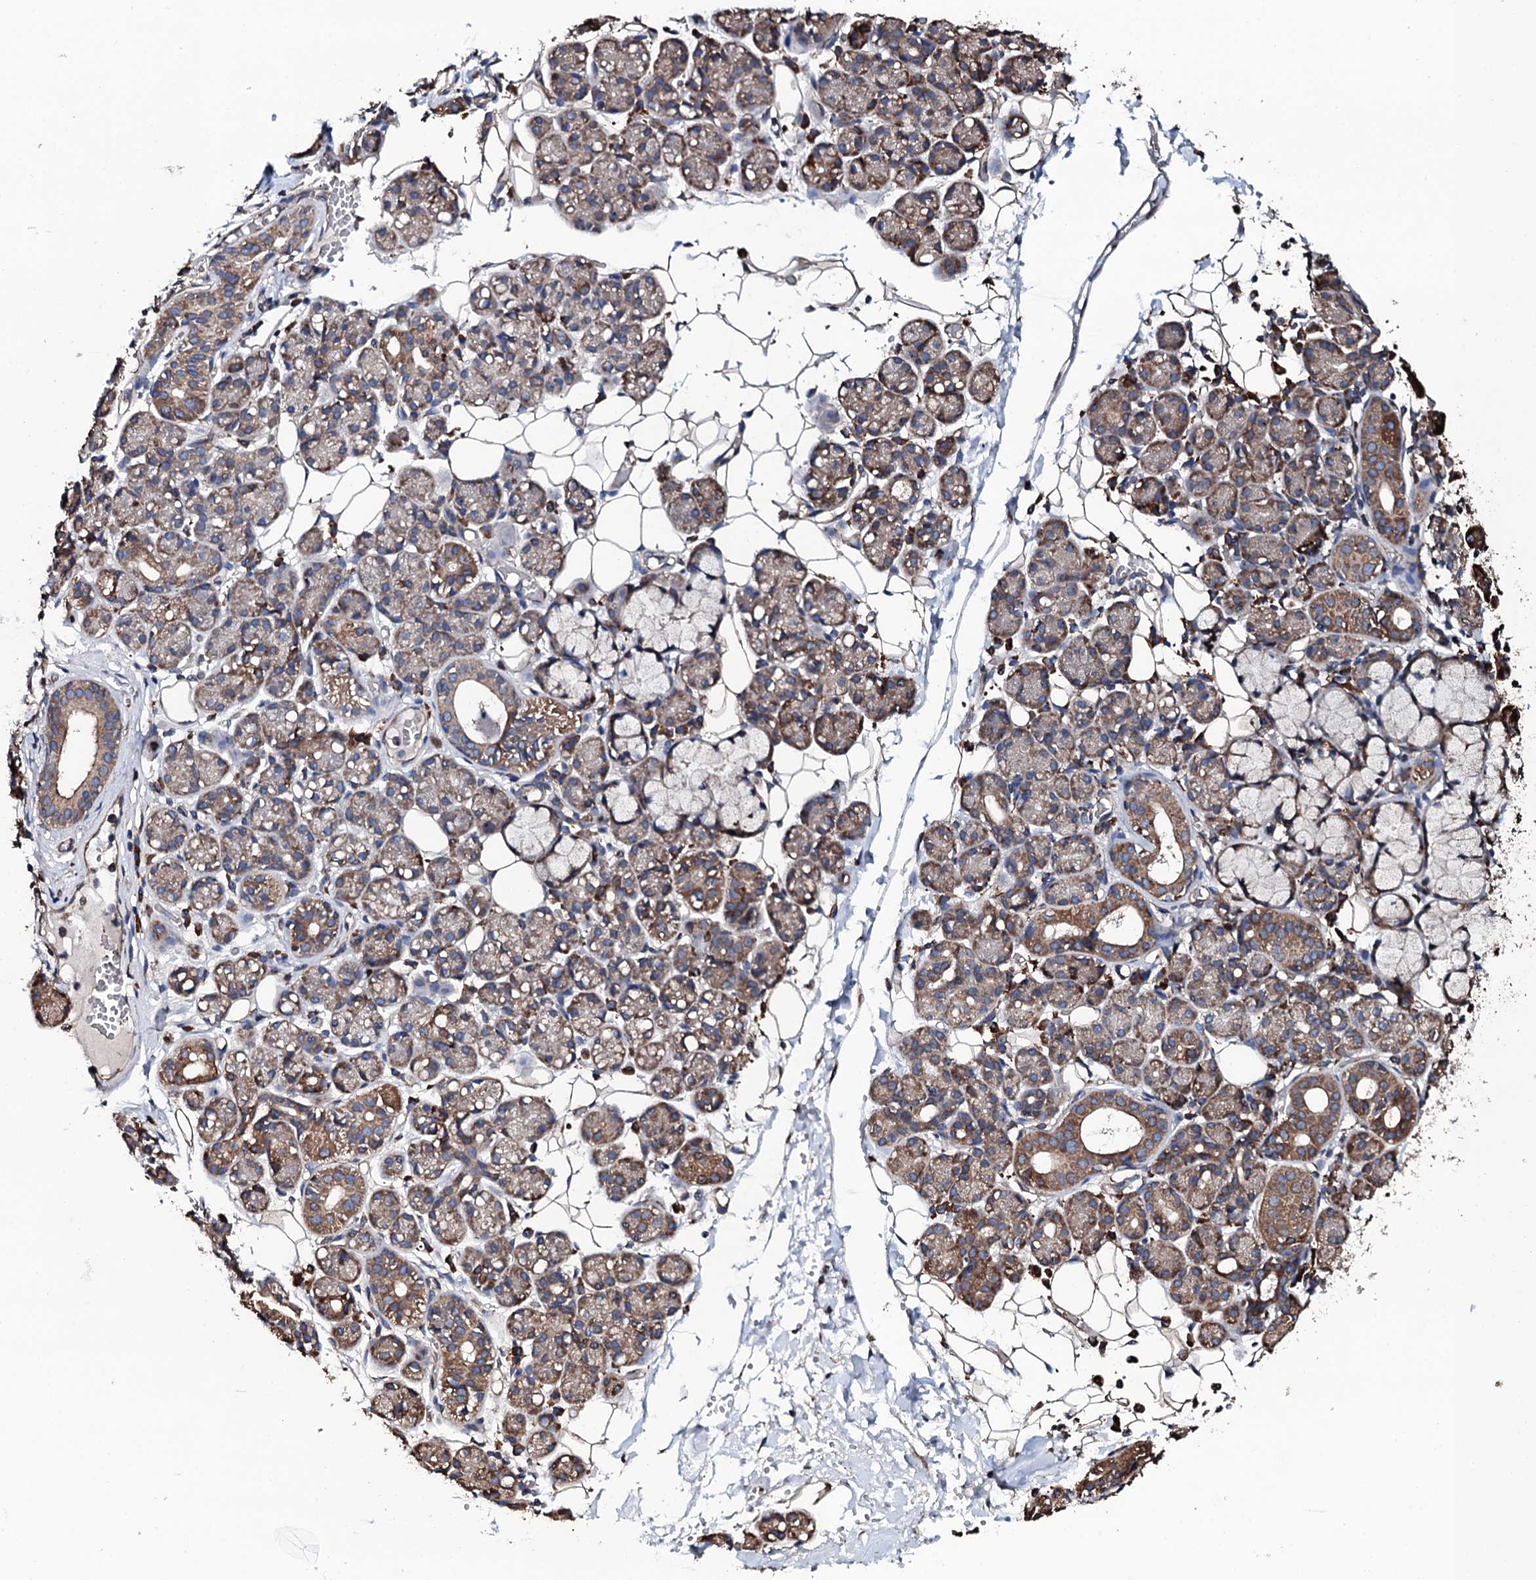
{"staining": {"intensity": "moderate", "quantity": ">75%", "location": "cytoplasmic/membranous"}, "tissue": "salivary gland", "cell_type": "Glandular cells", "image_type": "normal", "snomed": [{"axis": "morphology", "description": "Normal tissue, NOS"}, {"axis": "topography", "description": "Salivary gland"}], "caption": "Protein staining of normal salivary gland exhibits moderate cytoplasmic/membranous positivity in approximately >75% of glandular cells. The staining was performed using DAB to visualize the protein expression in brown, while the nuclei were stained in blue with hematoxylin (Magnification: 20x).", "gene": "RAB12", "patient": {"sex": "male", "age": 63}}